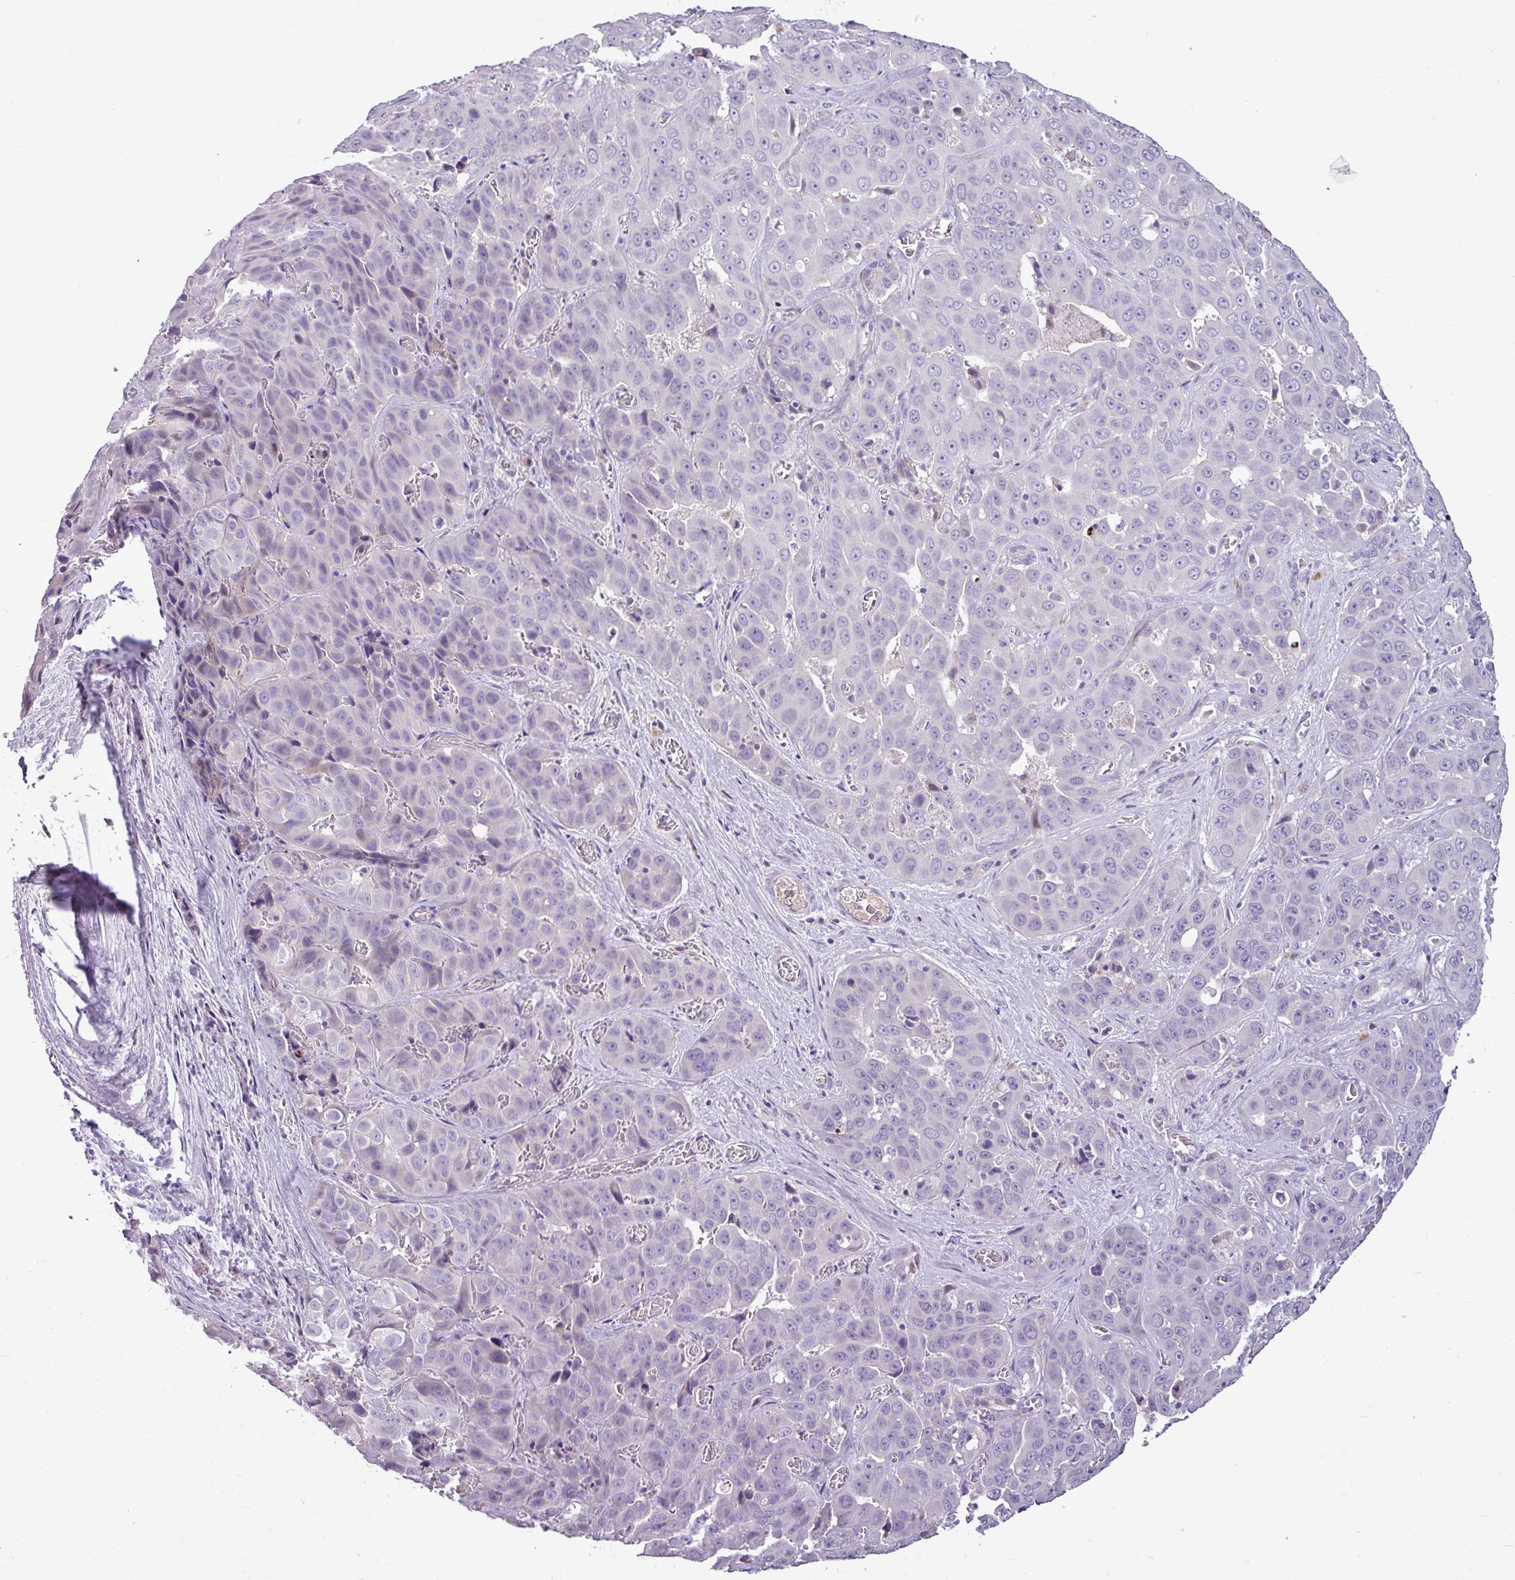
{"staining": {"intensity": "negative", "quantity": "none", "location": "none"}, "tissue": "liver cancer", "cell_type": "Tumor cells", "image_type": "cancer", "snomed": [{"axis": "morphology", "description": "Cholangiocarcinoma"}, {"axis": "topography", "description": "Liver"}], "caption": "The micrograph displays no staining of tumor cells in liver cancer. The staining was performed using DAB (3,3'-diaminobenzidine) to visualize the protein expression in brown, while the nuclei were stained in blue with hematoxylin (Magnification: 20x).", "gene": "IL17A", "patient": {"sex": "female", "age": 52}}